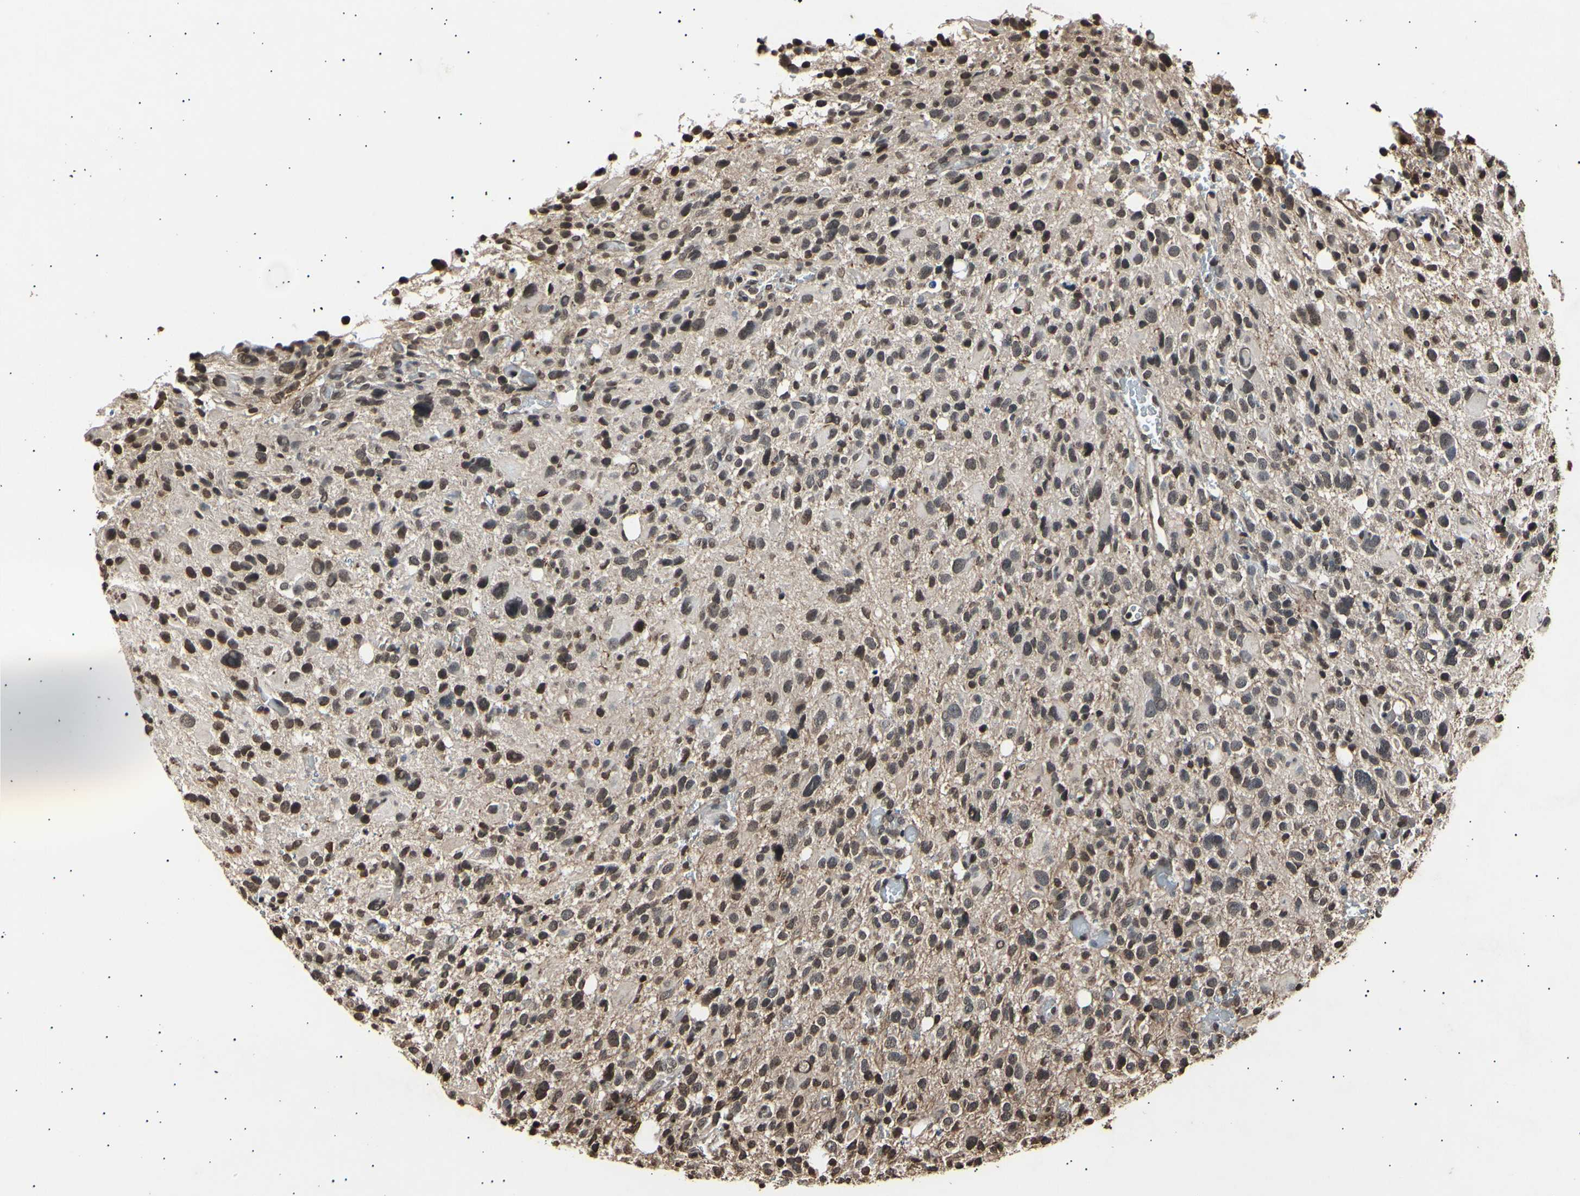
{"staining": {"intensity": "weak", "quantity": ">75%", "location": "nuclear"}, "tissue": "glioma", "cell_type": "Tumor cells", "image_type": "cancer", "snomed": [{"axis": "morphology", "description": "Glioma, malignant, High grade"}, {"axis": "topography", "description": "Brain"}], "caption": "A high-resolution photomicrograph shows immunohistochemistry staining of malignant glioma (high-grade), which reveals weak nuclear staining in approximately >75% of tumor cells.", "gene": "ANAPC7", "patient": {"sex": "male", "age": 48}}